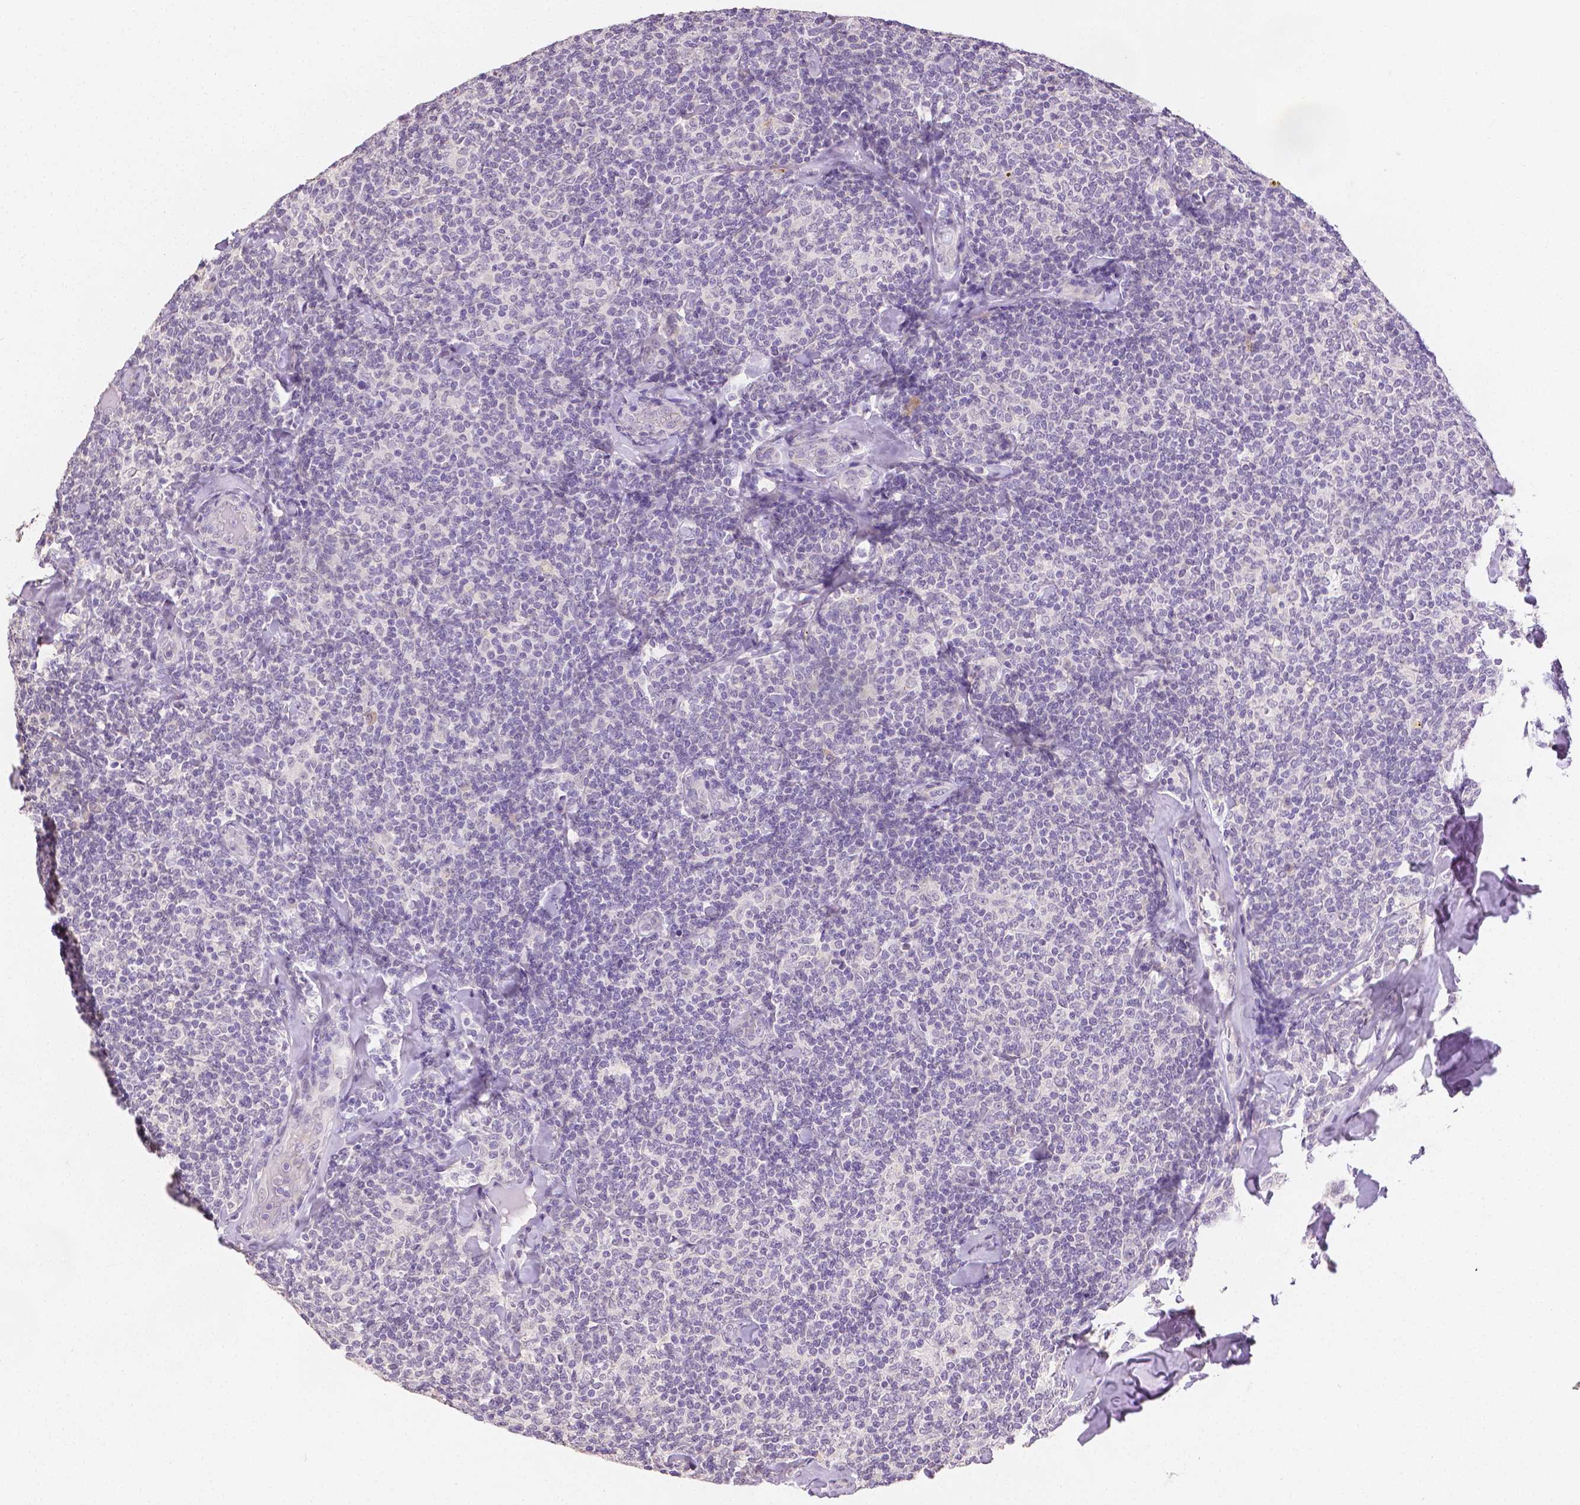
{"staining": {"intensity": "negative", "quantity": "none", "location": "none"}, "tissue": "lymphoma", "cell_type": "Tumor cells", "image_type": "cancer", "snomed": [{"axis": "morphology", "description": "Malignant lymphoma, non-Hodgkin's type, Low grade"}, {"axis": "topography", "description": "Lymph node"}], "caption": "This is an immunohistochemistry image of lymphoma. There is no positivity in tumor cells.", "gene": "TGM1", "patient": {"sex": "female", "age": 56}}